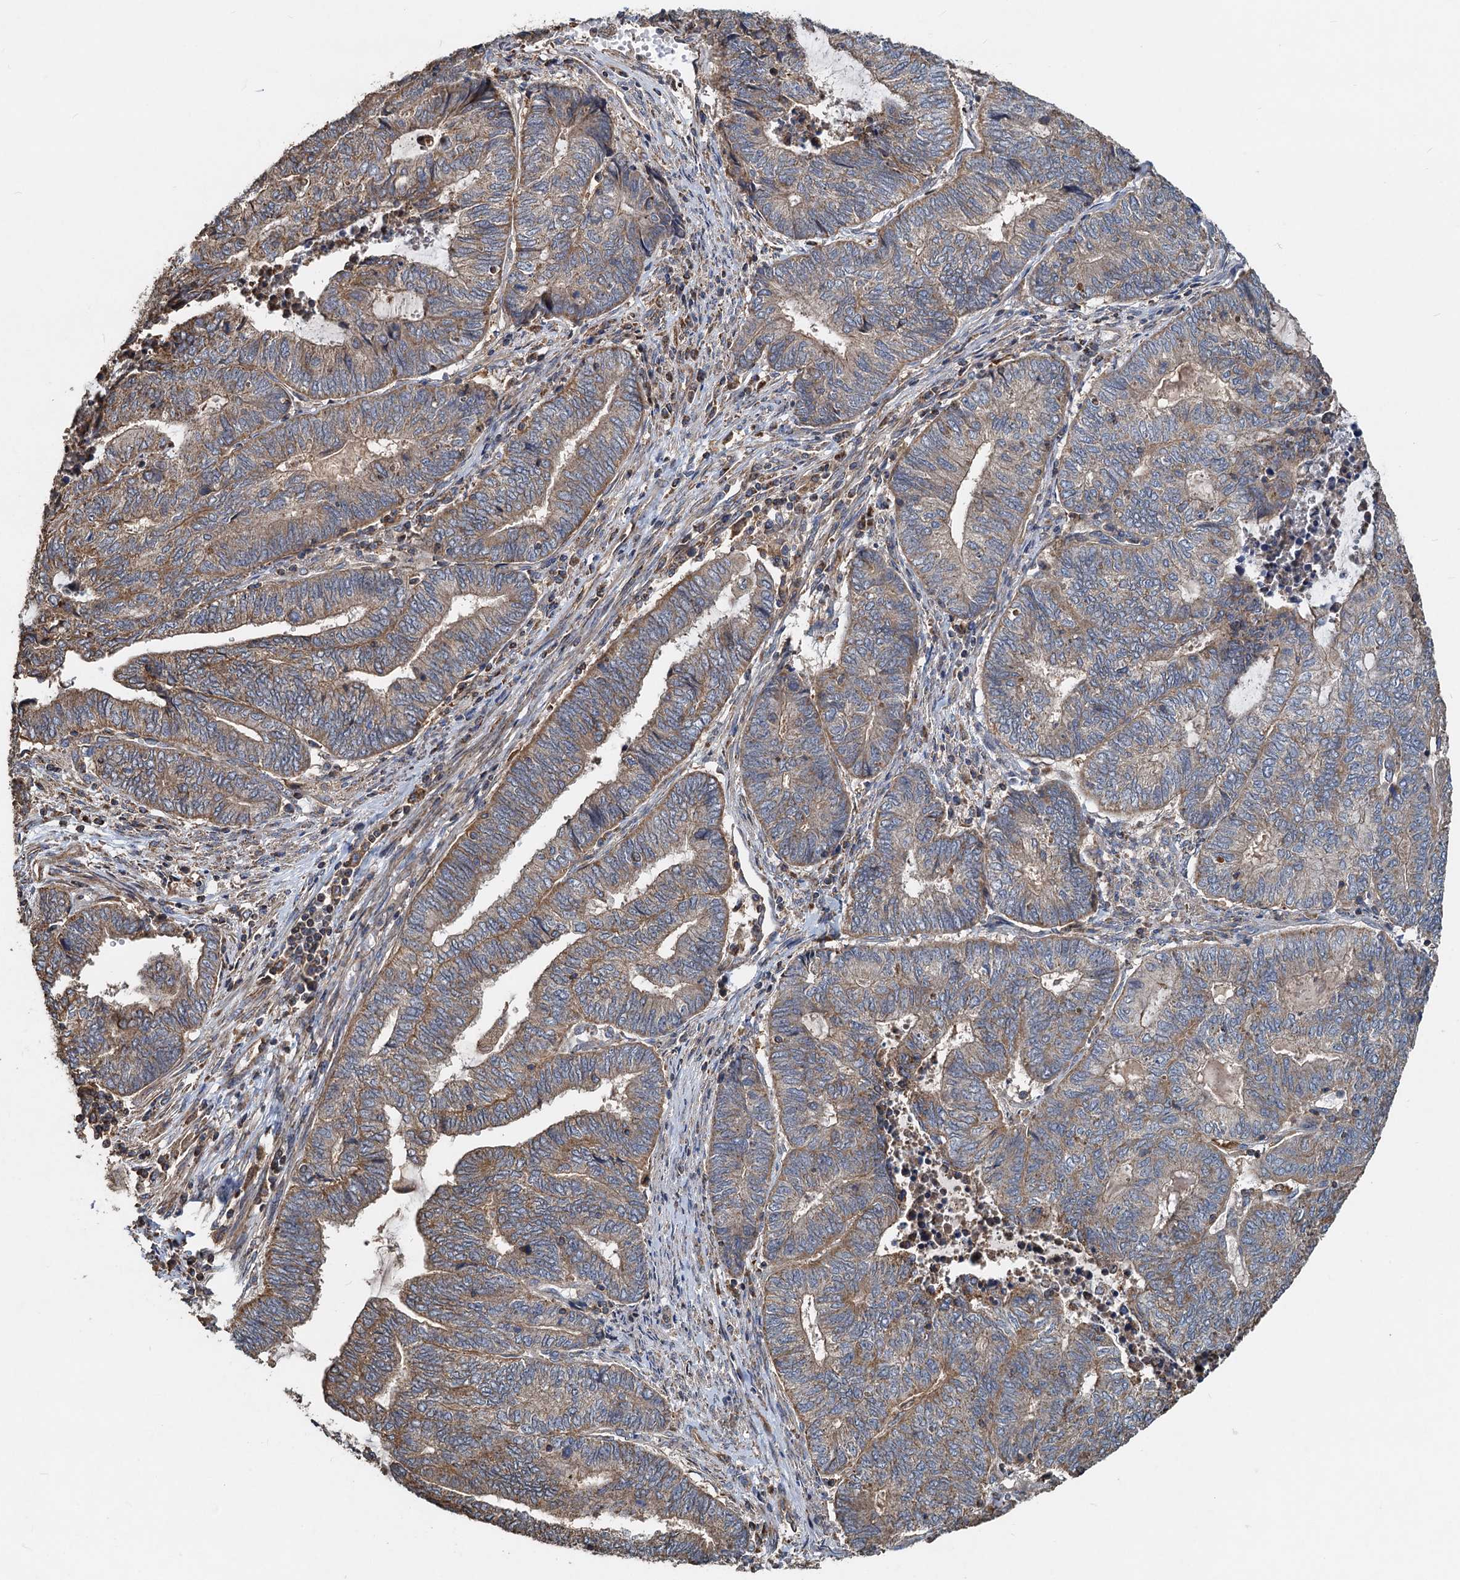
{"staining": {"intensity": "moderate", "quantity": ">75%", "location": "cytoplasmic/membranous"}, "tissue": "endometrial cancer", "cell_type": "Tumor cells", "image_type": "cancer", "snomed": [{"axis": "morphology", "description": "Adenocarcinoma, NOS"}, {"axis": "topography", "description": "Uterus"}, {"axis": "topography", "description": "Endometrium"}], "caption": "A histopathology image of human adenocarcinoma (endometrial) stained for a protein demonstrates moderate cytoplasmic/membranous brown staining in tumor cells.", "gene": "SDS", "patient": {"sex": "female", "age": 70}}